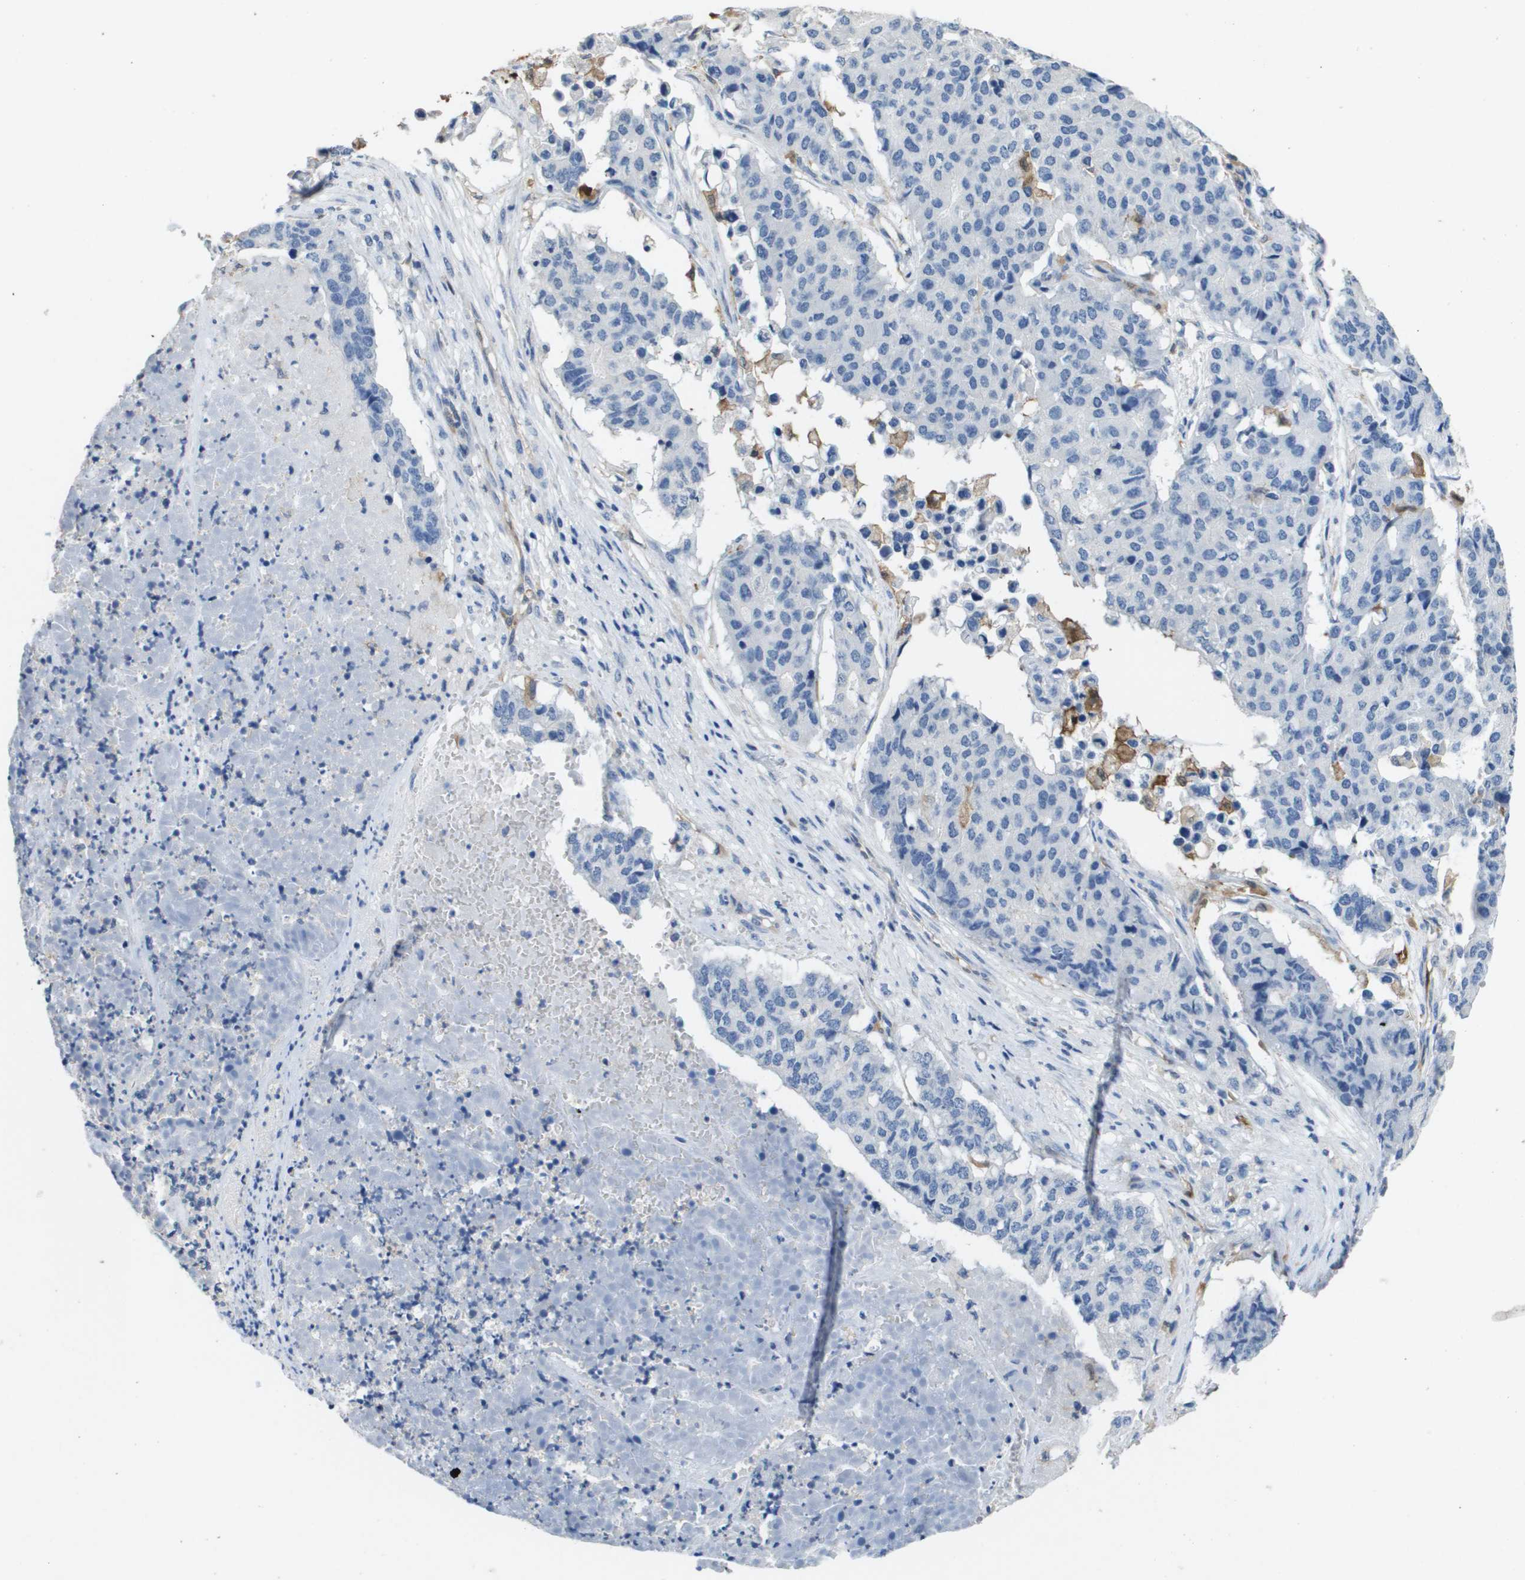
{"staining": {"intensity": "negative", "quantity": "none", "location": "none"}, "tissue": "pancreatic cancer", "cell_type": "Tumor cells", "image_type": "cancer", "snomed": [{"axis": "morphology", "description": "Adenocarcinoma, NOS"}, {"axis": "topography", "description": "Pancreas"}], "caption": "This is an IHC photomicrograph of human pancreatic cancer (adenocarcinoma). There is no positivity in tumor cells.", "gene": "FABP5", "patient": {"sex": "male", "age": 50}}